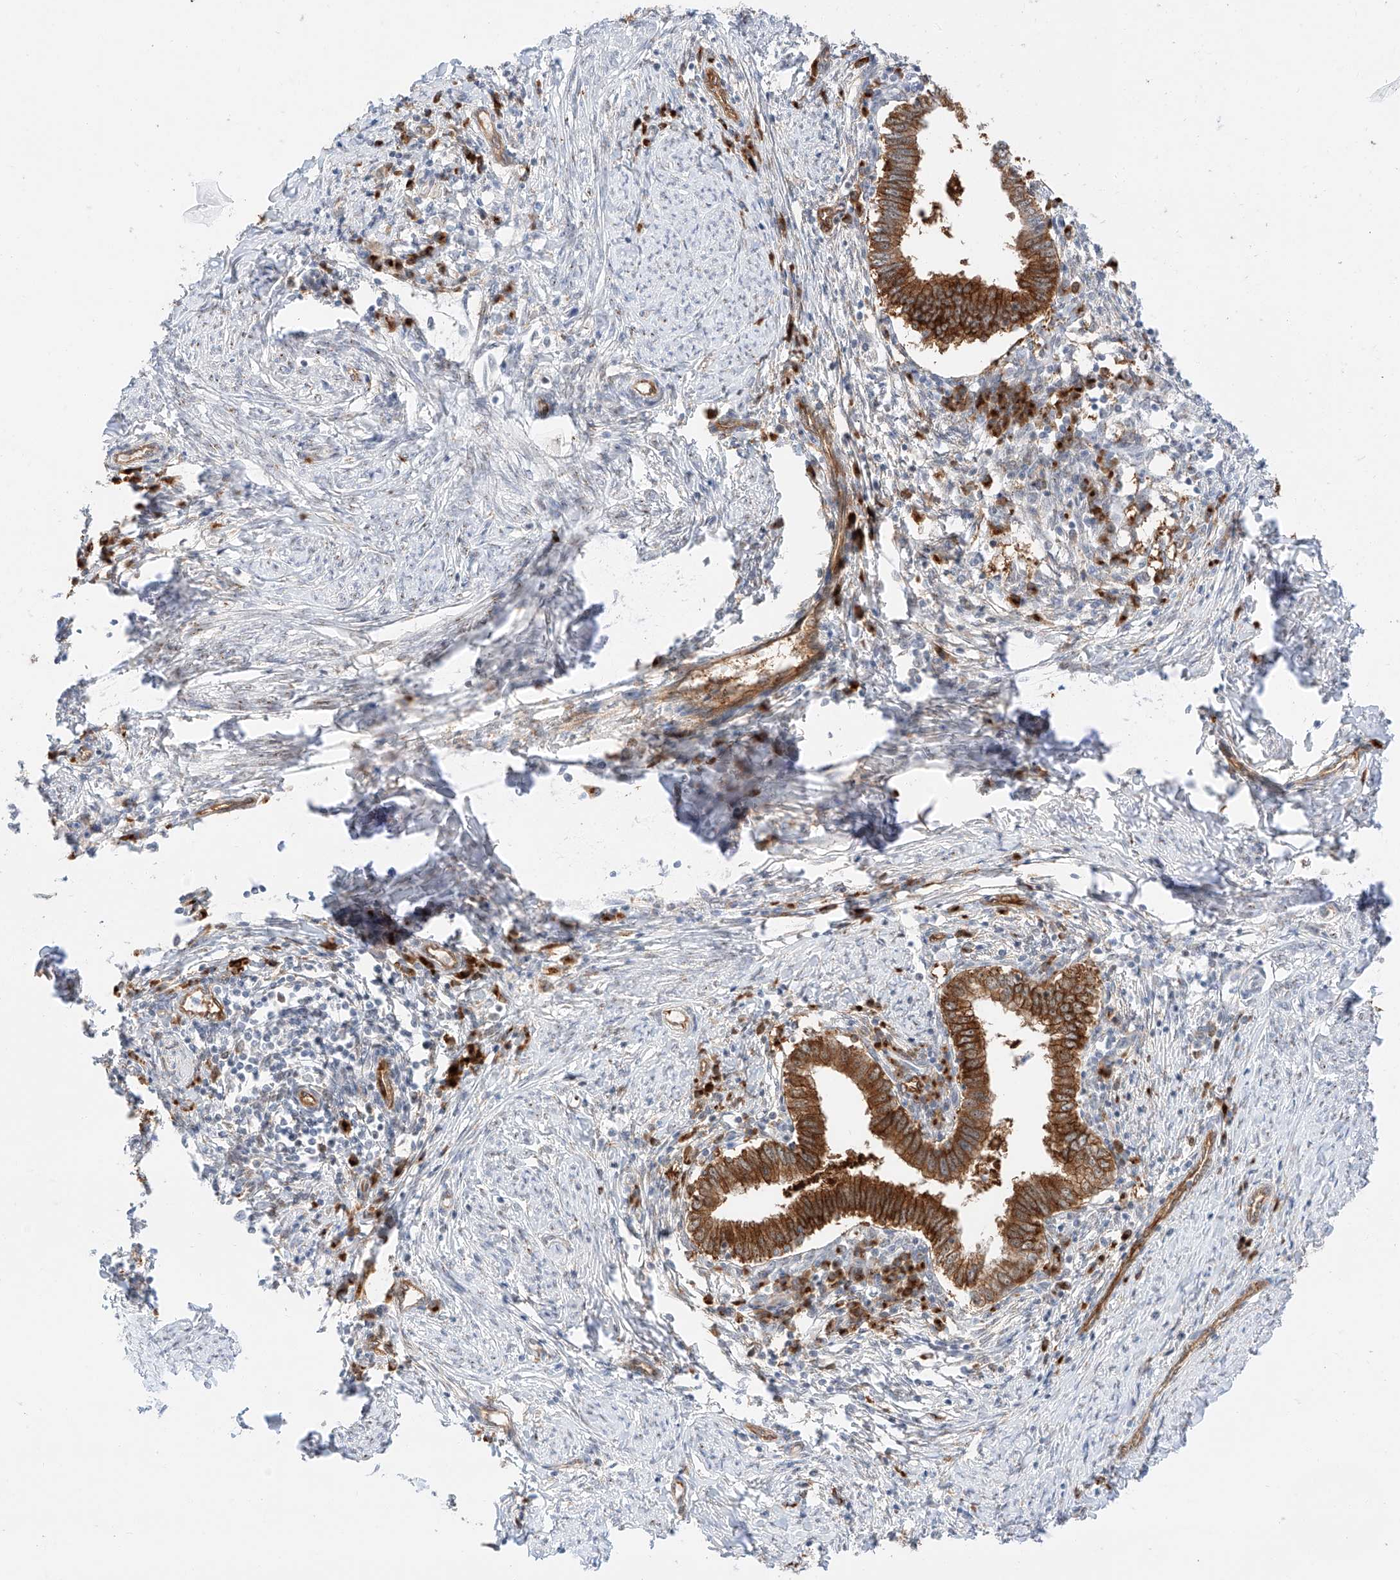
{"staining": {"intensity": "strong", "quantity": ">75%", "location": "cytoplasmic/membranous"}, "tissue": "cervical cancer", "cell_type": "Tumor cells", "image_type": "cancer", "snomed": [{"axis": "morphology", "description": "Adenocarcinoma, NOS"}, {"axis": "topography", "description": "Cervix"}], "caption": "Brown immunohistochemical staining in human cervical cancer shows strong cytoplasmic/membranous staining in about >75% of tumor cells. (DAB (3,3'-diaminobenzidine) = brown stain, brightfield microscopy at high magnification).", "gene": "CARMIL1", "patient": {"sex": "female", "age": 36}}